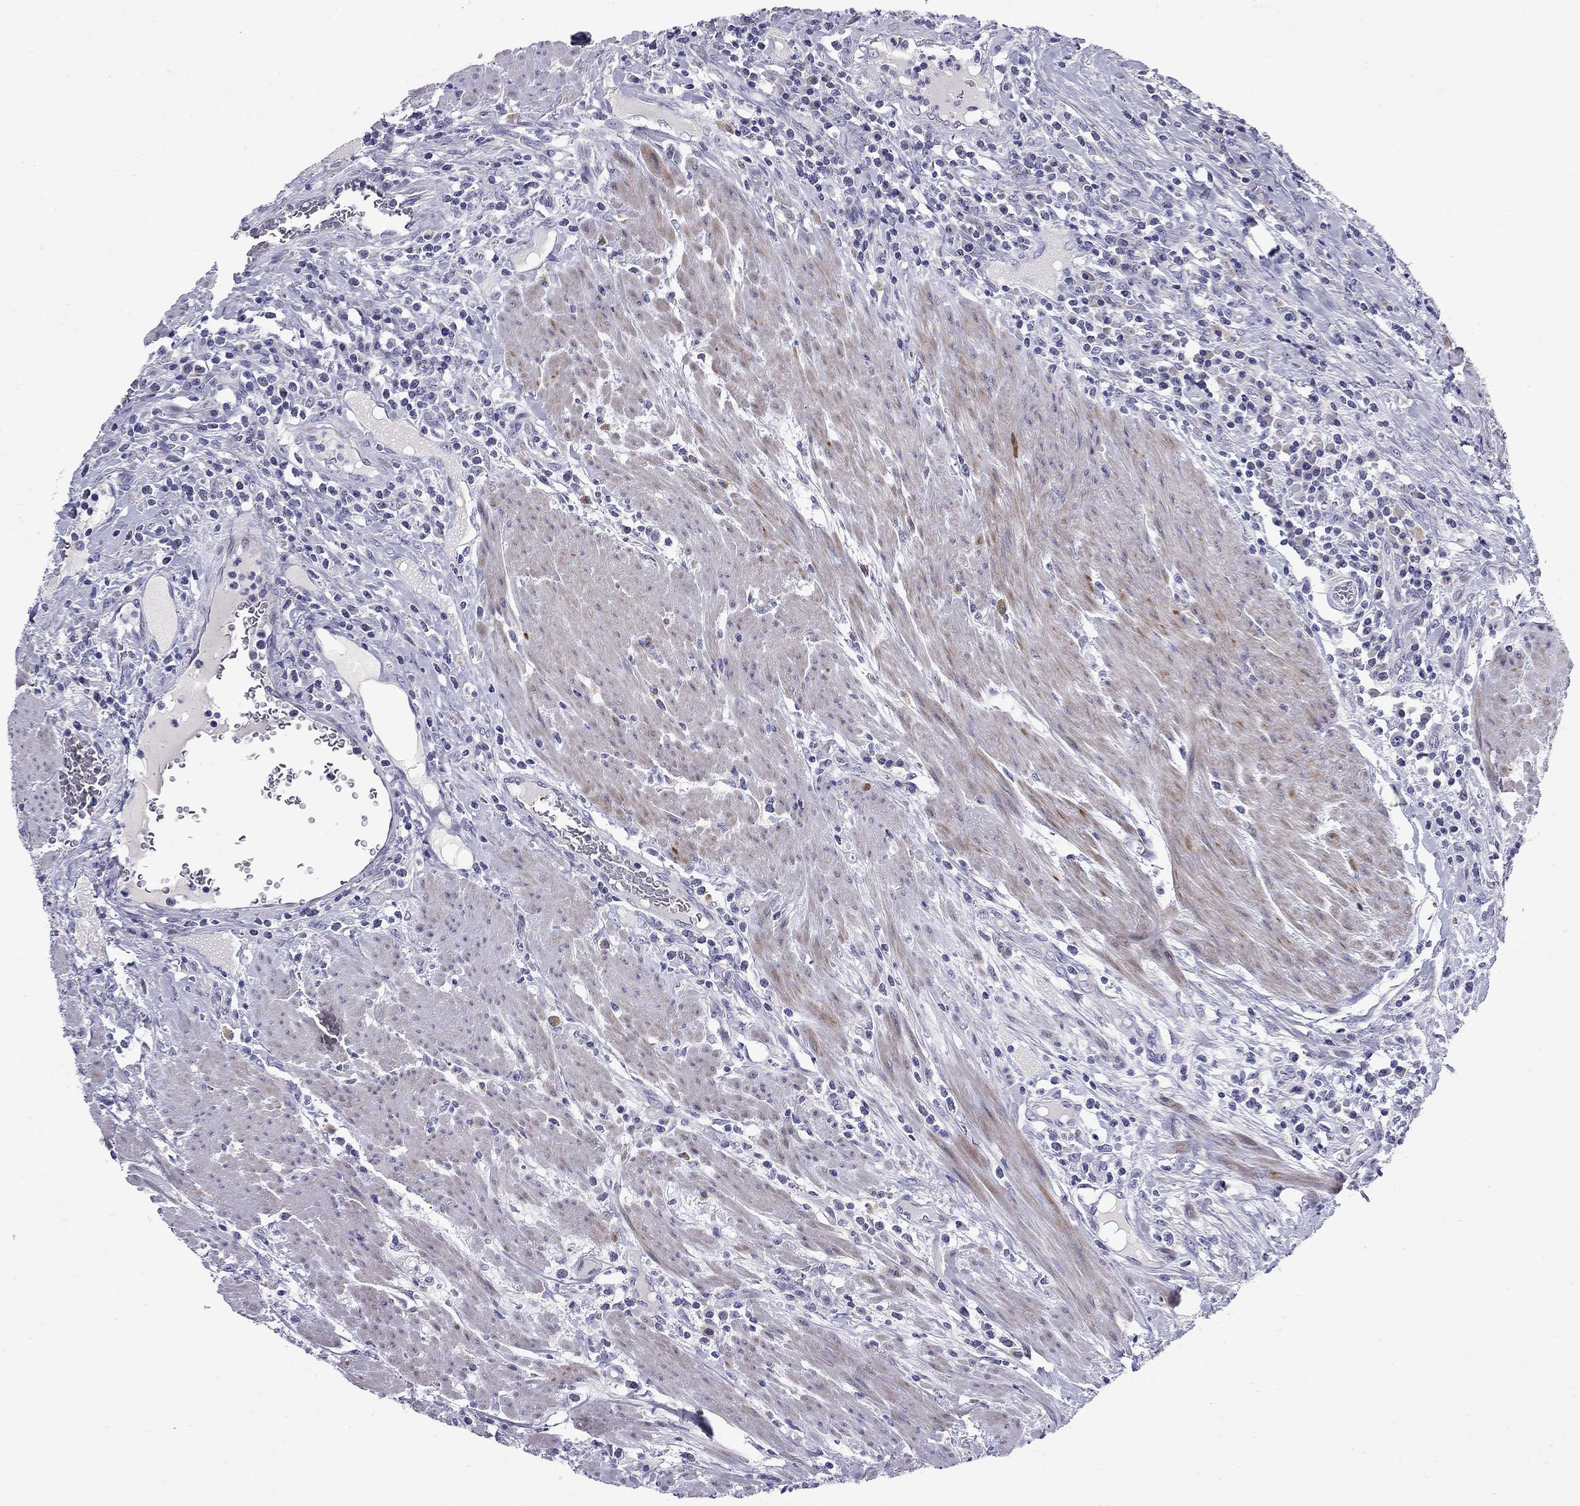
{"staining": {"intensity": "negative", "quantity": "none", "location": "none"}, "tissue": "colorectal cancer", "cell_type": "Tumor cells", "image_type": "cancer", "snomed": [{"axis": "morphology", "description": "Adenocarcinoma, NOS"}, {"axis": "topography", "description": "Colon"}], "caption": "Immunohistochemistry of colorectal cancer reveals no expression in tumor cells. (DAB (3,3'-diaminobenzidine) immunohistochemistry with hematoxylin counter stain).", "gene": "C8orf88", "patient": {"sex": "male", "age": 53}}